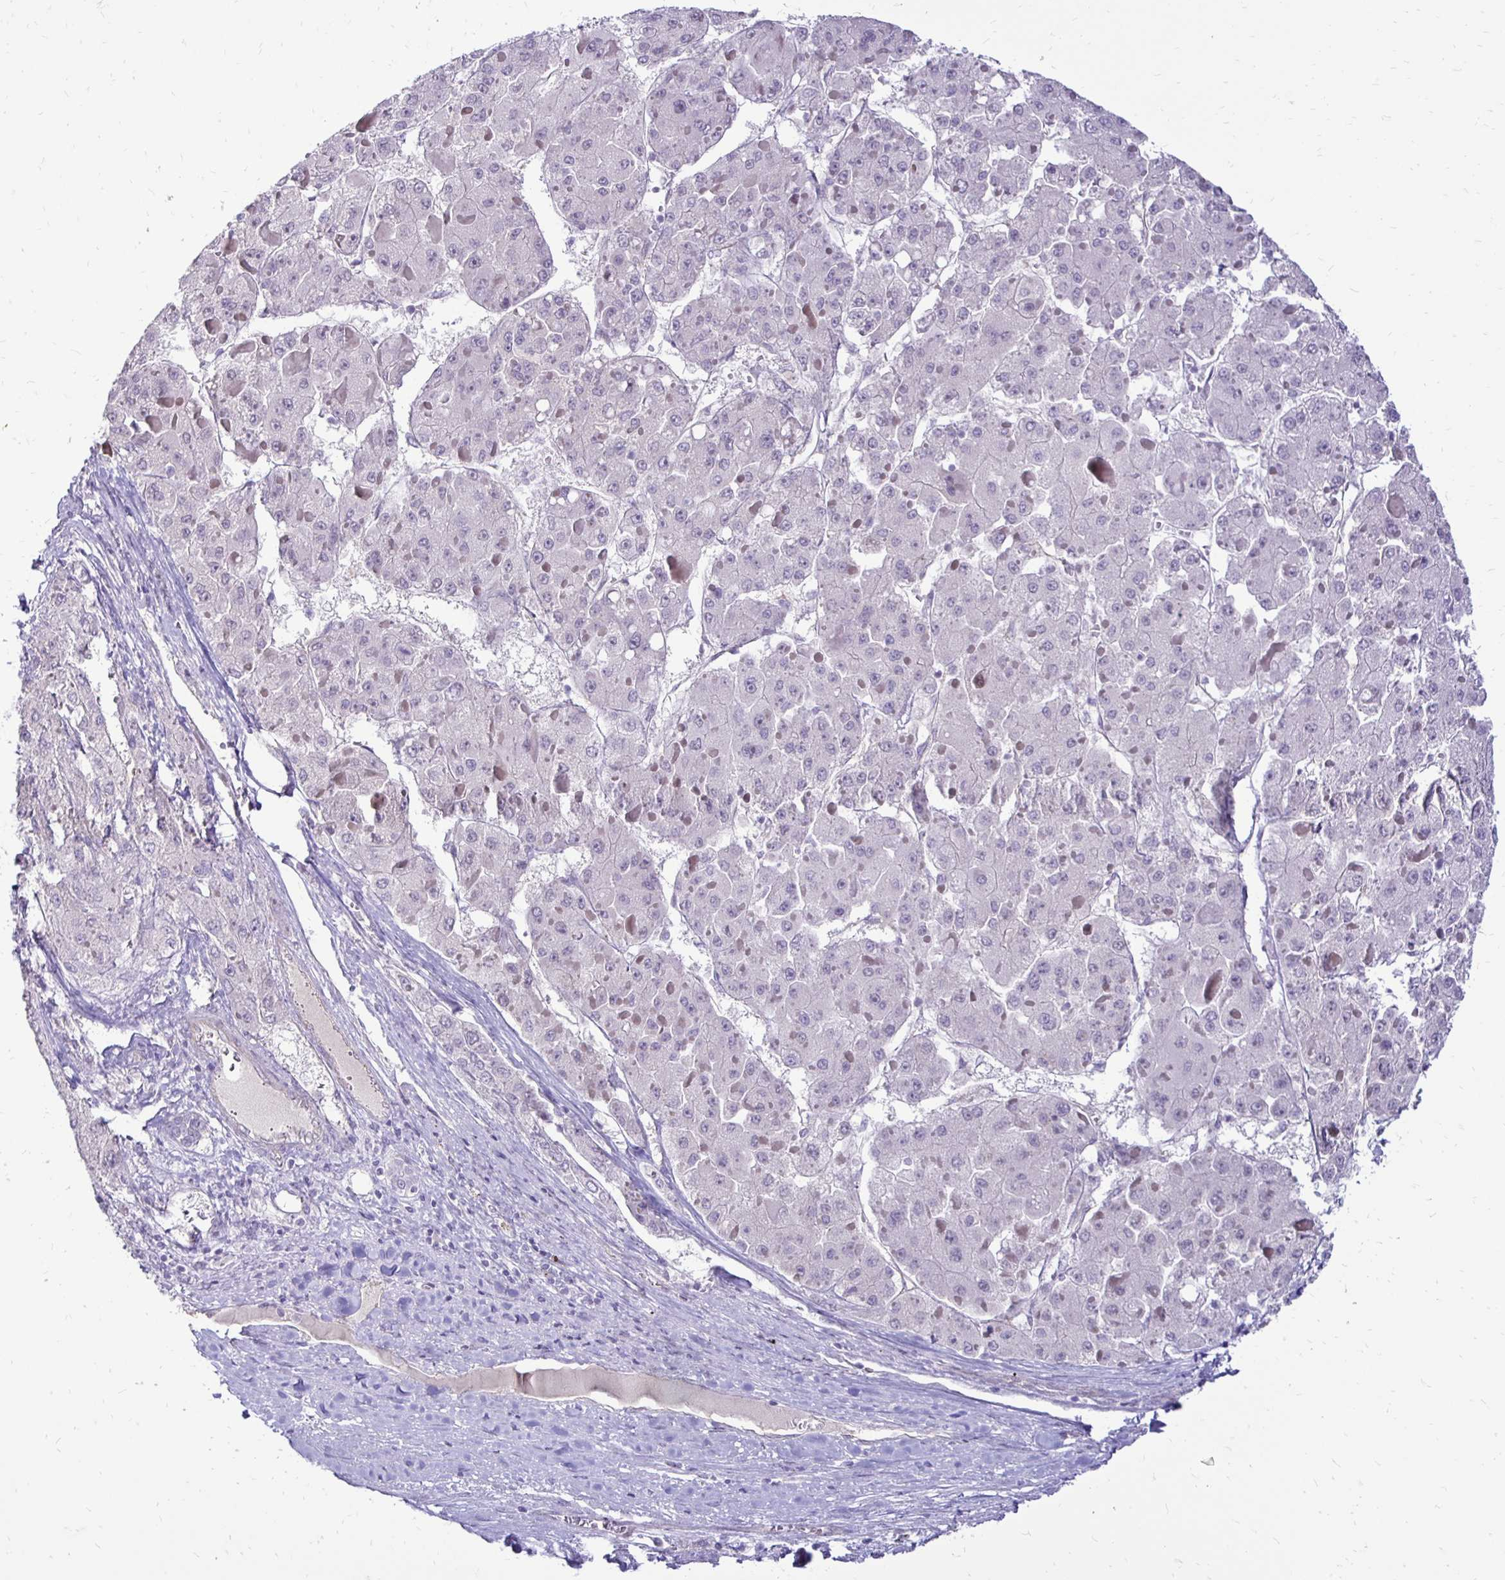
{"staining": {"intensity": "negative", "quantity": "none", "location": "none"}, "tissue": "liver cancer", "cell_type": "Tumor cells", "image_type": "cancer", "snomed": [{"axis": "morphology", "description": "Carcinoma, Hepatocellular, NOS"}, {"axis": "topography", "description": "Liver"}], "caption": "Immunohistochemistry (IHC) of human hepatocellular carcinoma (liver) reveals no staining in tumor cells. (DAB immunohistochemistry (IHC) with hematoxylin counter stain).", "gene": "GAS2", "patient": {"sex": "female", "age": 73}}